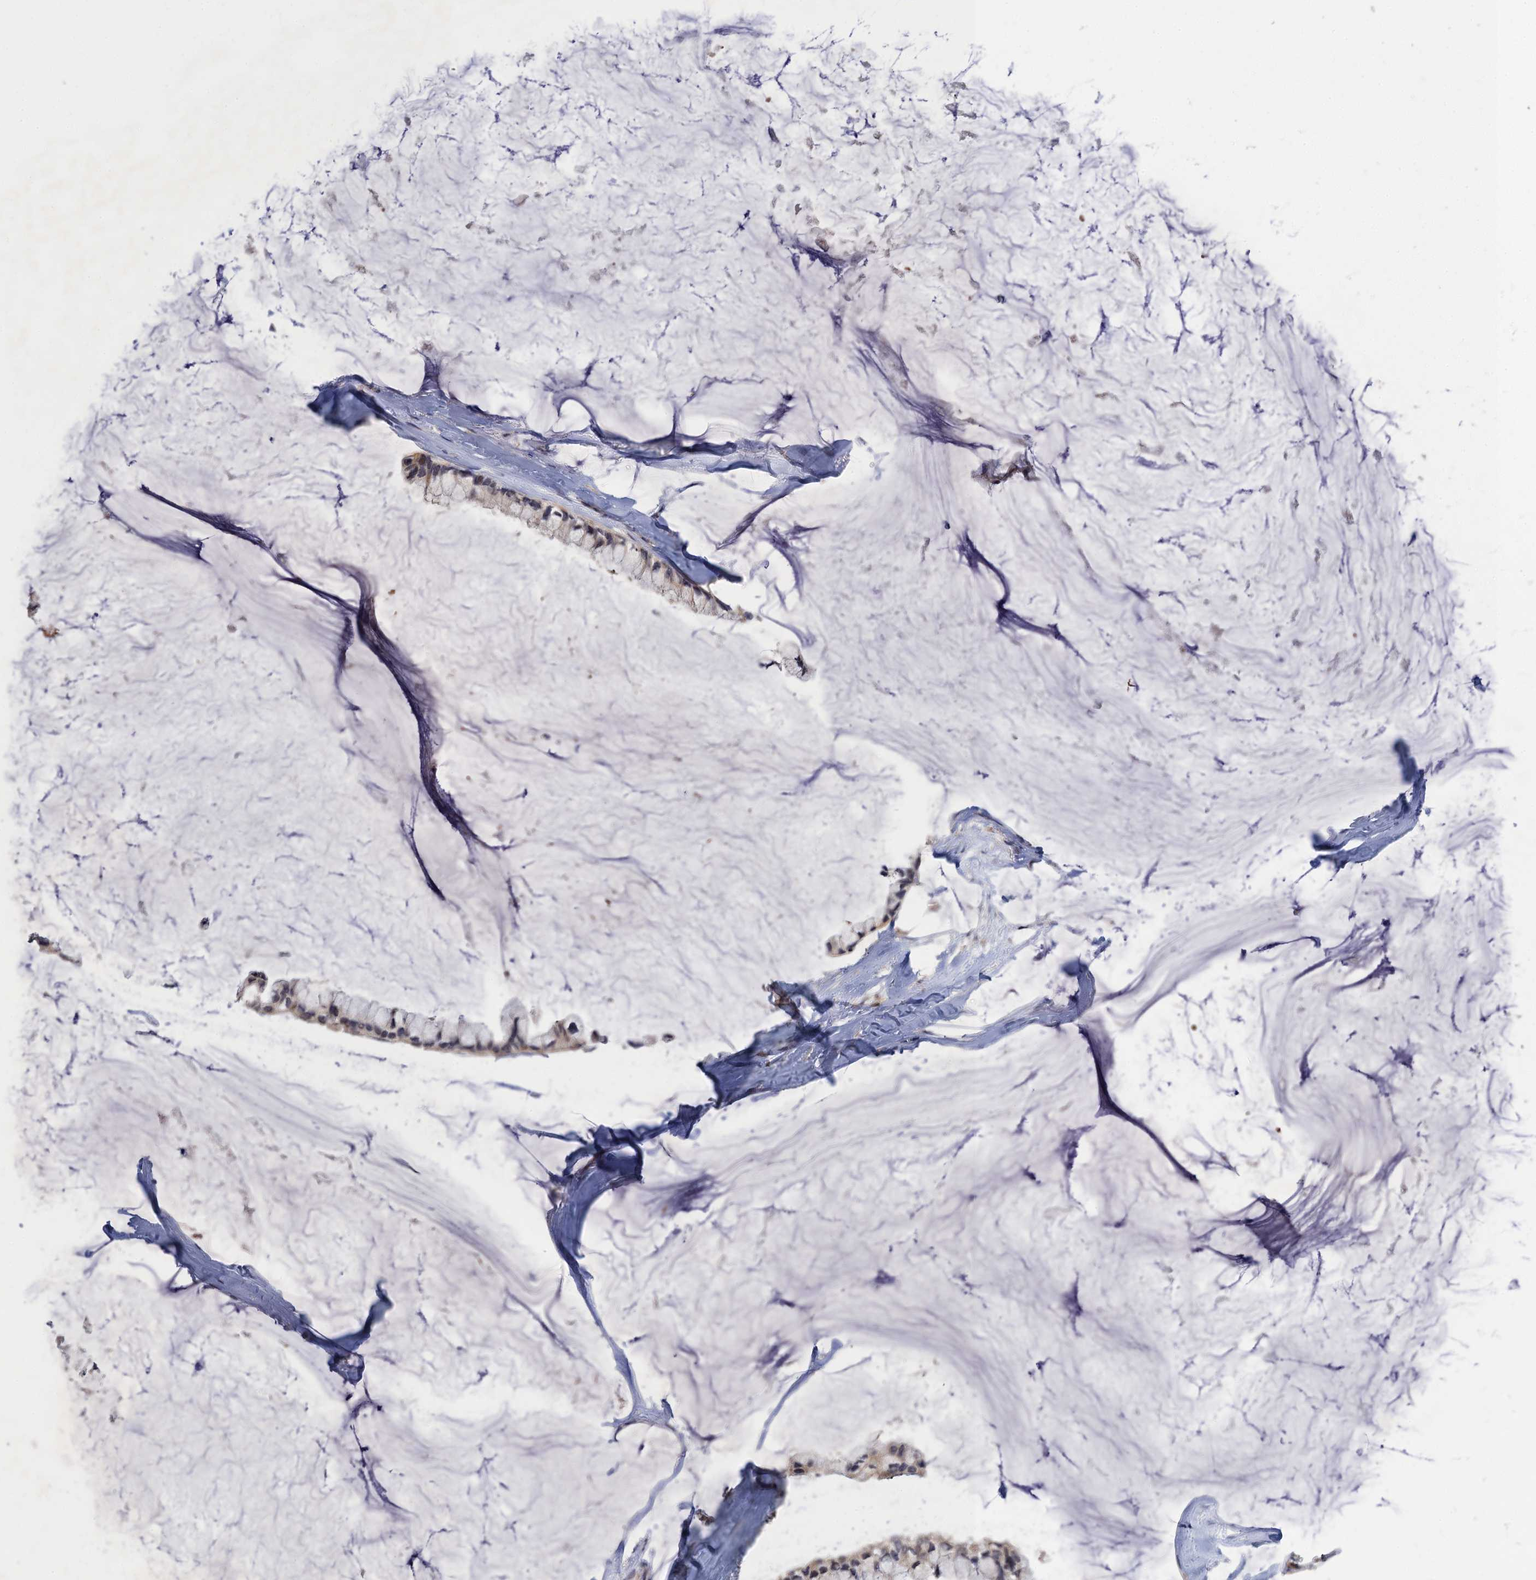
{"staining": {"intensity": "weak", "quantity": "<25%", "location": "cytoplasmic/membranous"}, "tissue": "ovarian cancer", "cell_type": "Tumor cells", "image_type": "cancer", "snomed": [{"axis": "morphology", "description": "Cystadenocarcinoma, mucinous, NOS"}, {"axis": "topography", "description": "Ovary"}], "caption": "Micrograph shows no protein positivity in tumor cells of mucinous cystadenocarcinoma (ovarian) tissue.", "gene": "NEK8", "patient": {"sex": "female", "age": 39}}